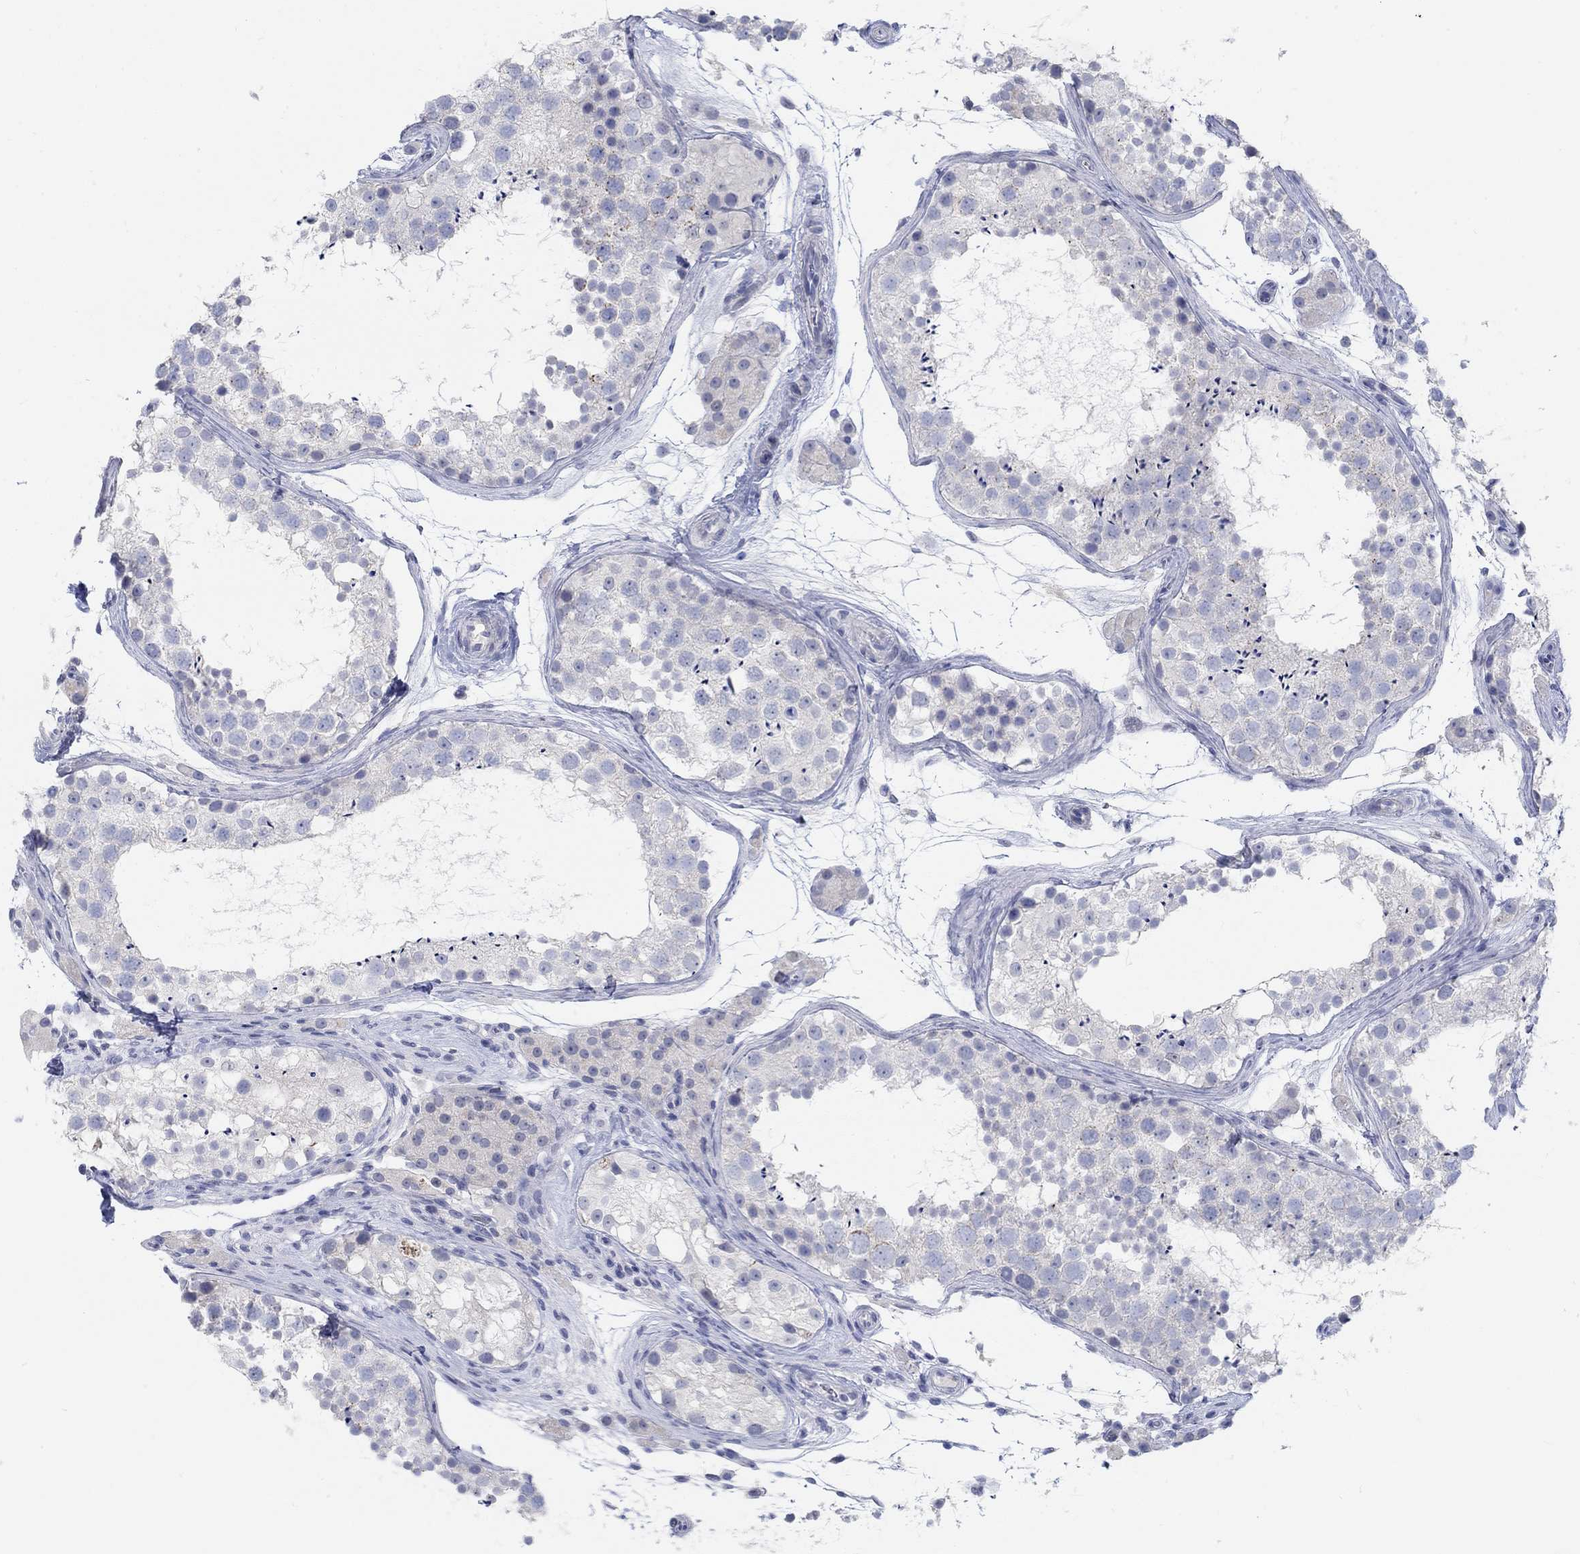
{"staining": {"intensity": "negative", "quantity": "none", "location": "none"}, "tissue": "testis", "cell_type": "Cells in seminiferous ducts", "image_type": "normal", "snomed": [{"axis": "morphology", "description": "Normal tissue, NOS"}, {"axis": "topography", "description": "Testis"}], "caption": "There is no significant positivity in cells in seminiferous ducts of testis. (Immunohistochemistry, brightfield microscopy, high magnification).", "gene": "NAV3", "patient": {"sex": "male", "age": 41}}